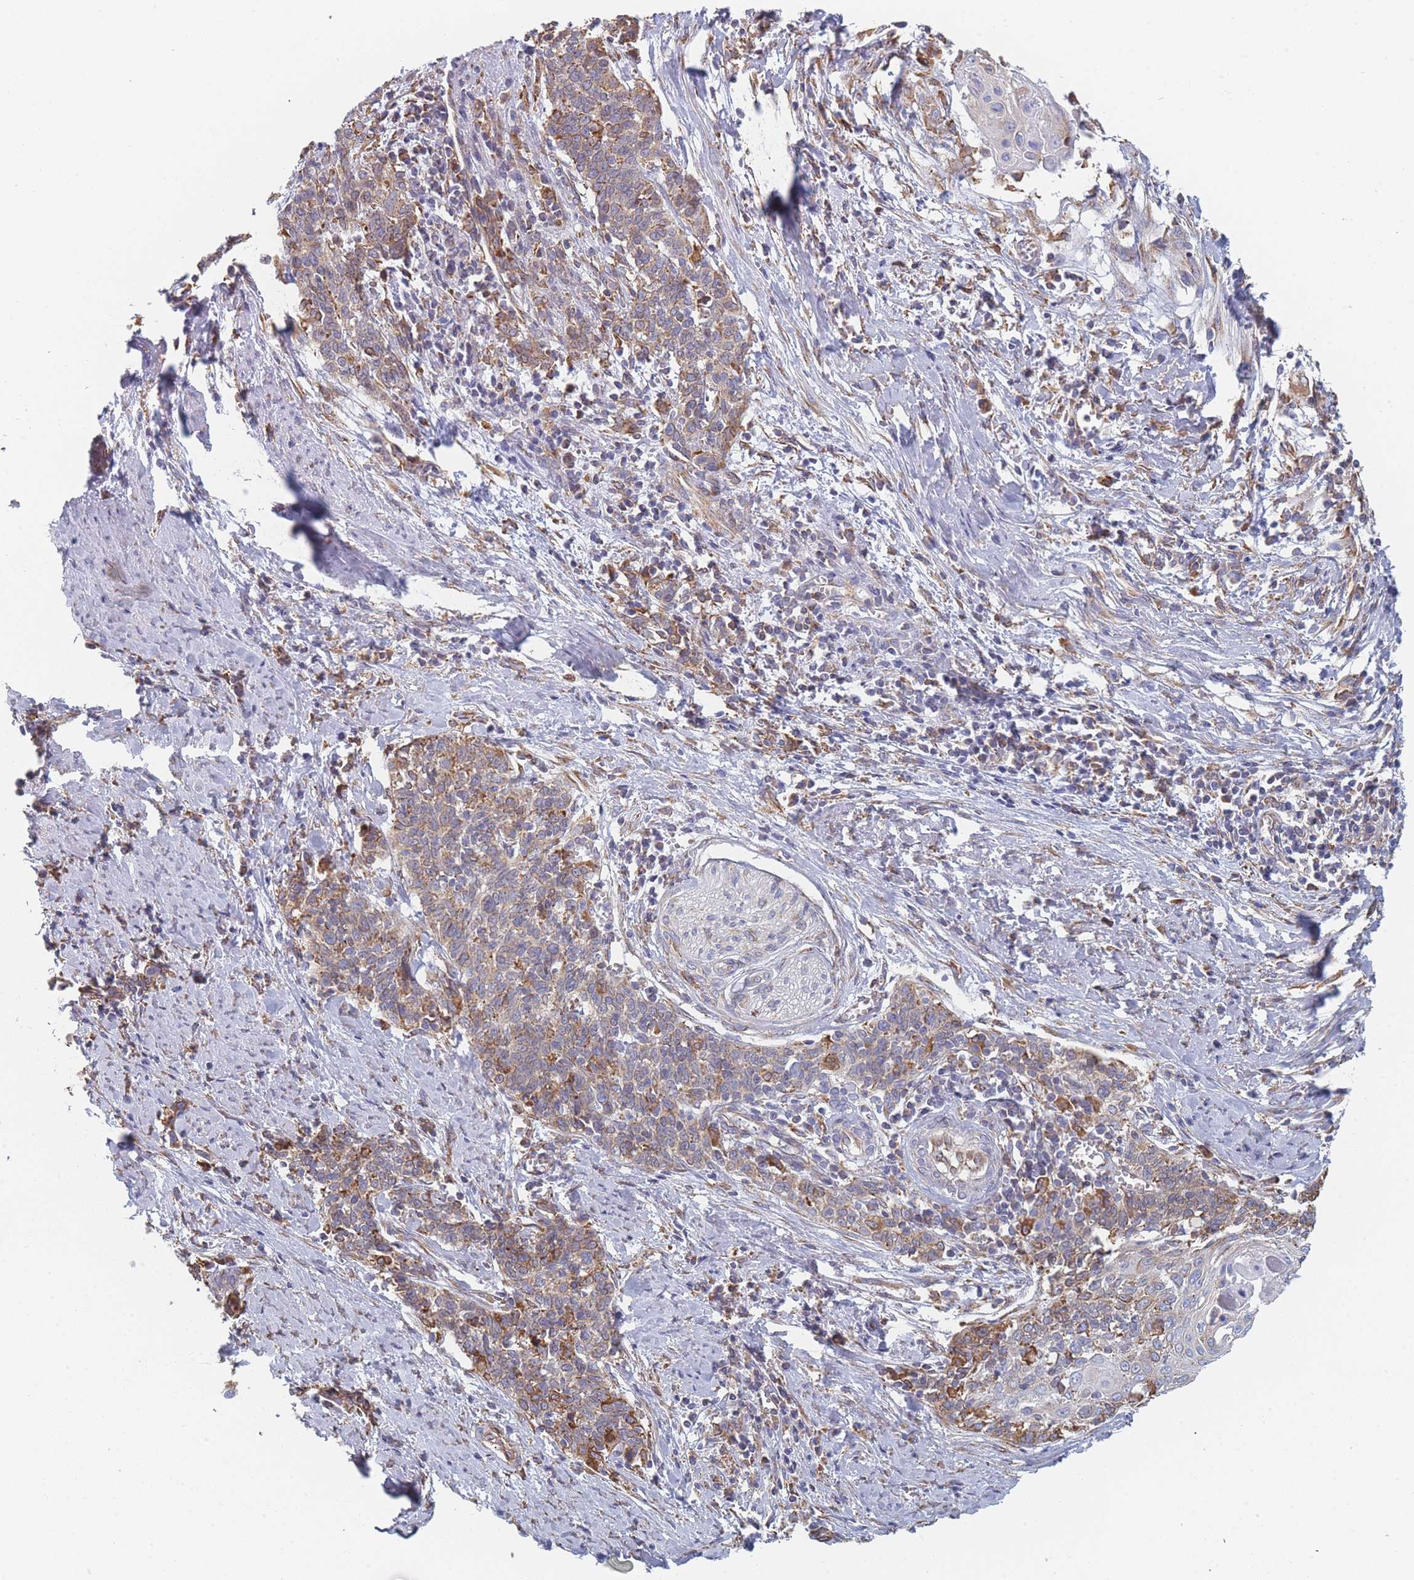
{"staining": {"intensity": "moderate", "quantity": "<25%", "location": "cytoplasmic/membranous"}, "tissue": "cervical cancer", "cell_type": "Tumor cells", "image_type": "cancer", "snomed": [{"axis": "morphology", "description": "Squamous cell carcinoma, NOS"}, {"axis": "topography", "description": "Cervix"}], "caption": "A brown stain shows moderate cytoplasmic/membranous expression of a protein in human cervical squamous cell carcinoma tumor cells.", "gene": "OR7C2", "patient": {"sex": "female", "age": 39}}